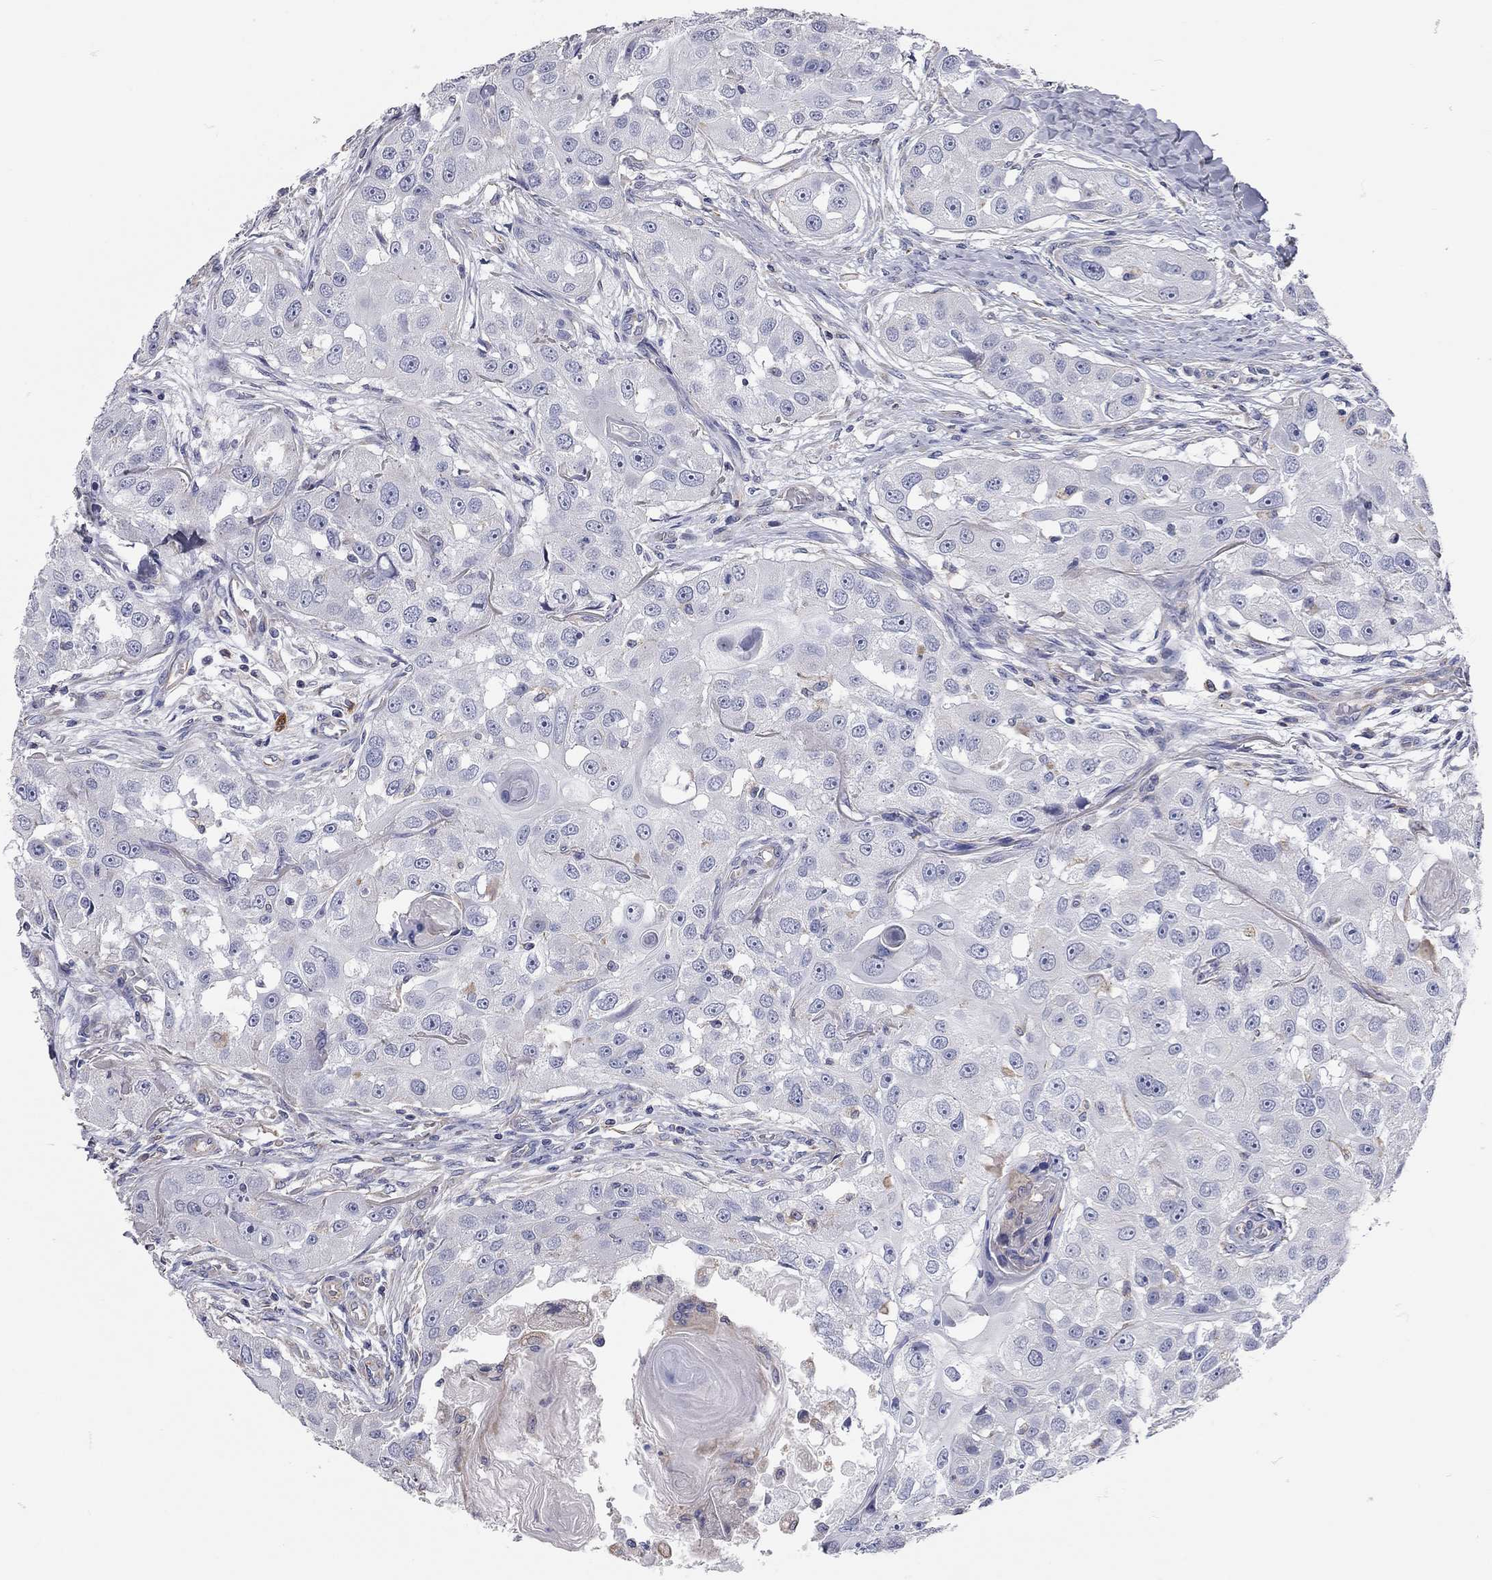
{"staining": {"intensity": "negative", "quantity": "none", "location": "none"}, "tissue": "head and neck cancer", "cell_type": "Tumor cells", "image_type": "cancer", "snomed": [{"axis": "morphology", "description": "Squamous cell carcinoma, NOS"}, {"axis": "topography", "description": "Head-Neck"}], "caption": "DAB immunohistochemical staining of head and neck squamous cell carcinoma reveals no significant staining in tumor cells. The staining is performed using DAB (3,3'-diaminobenzidine) brown chromogen with nuclei counter-stained in using hematoxylin.", "gene": "C10orf90", "patient": {"sex": "male", "age": 51}}